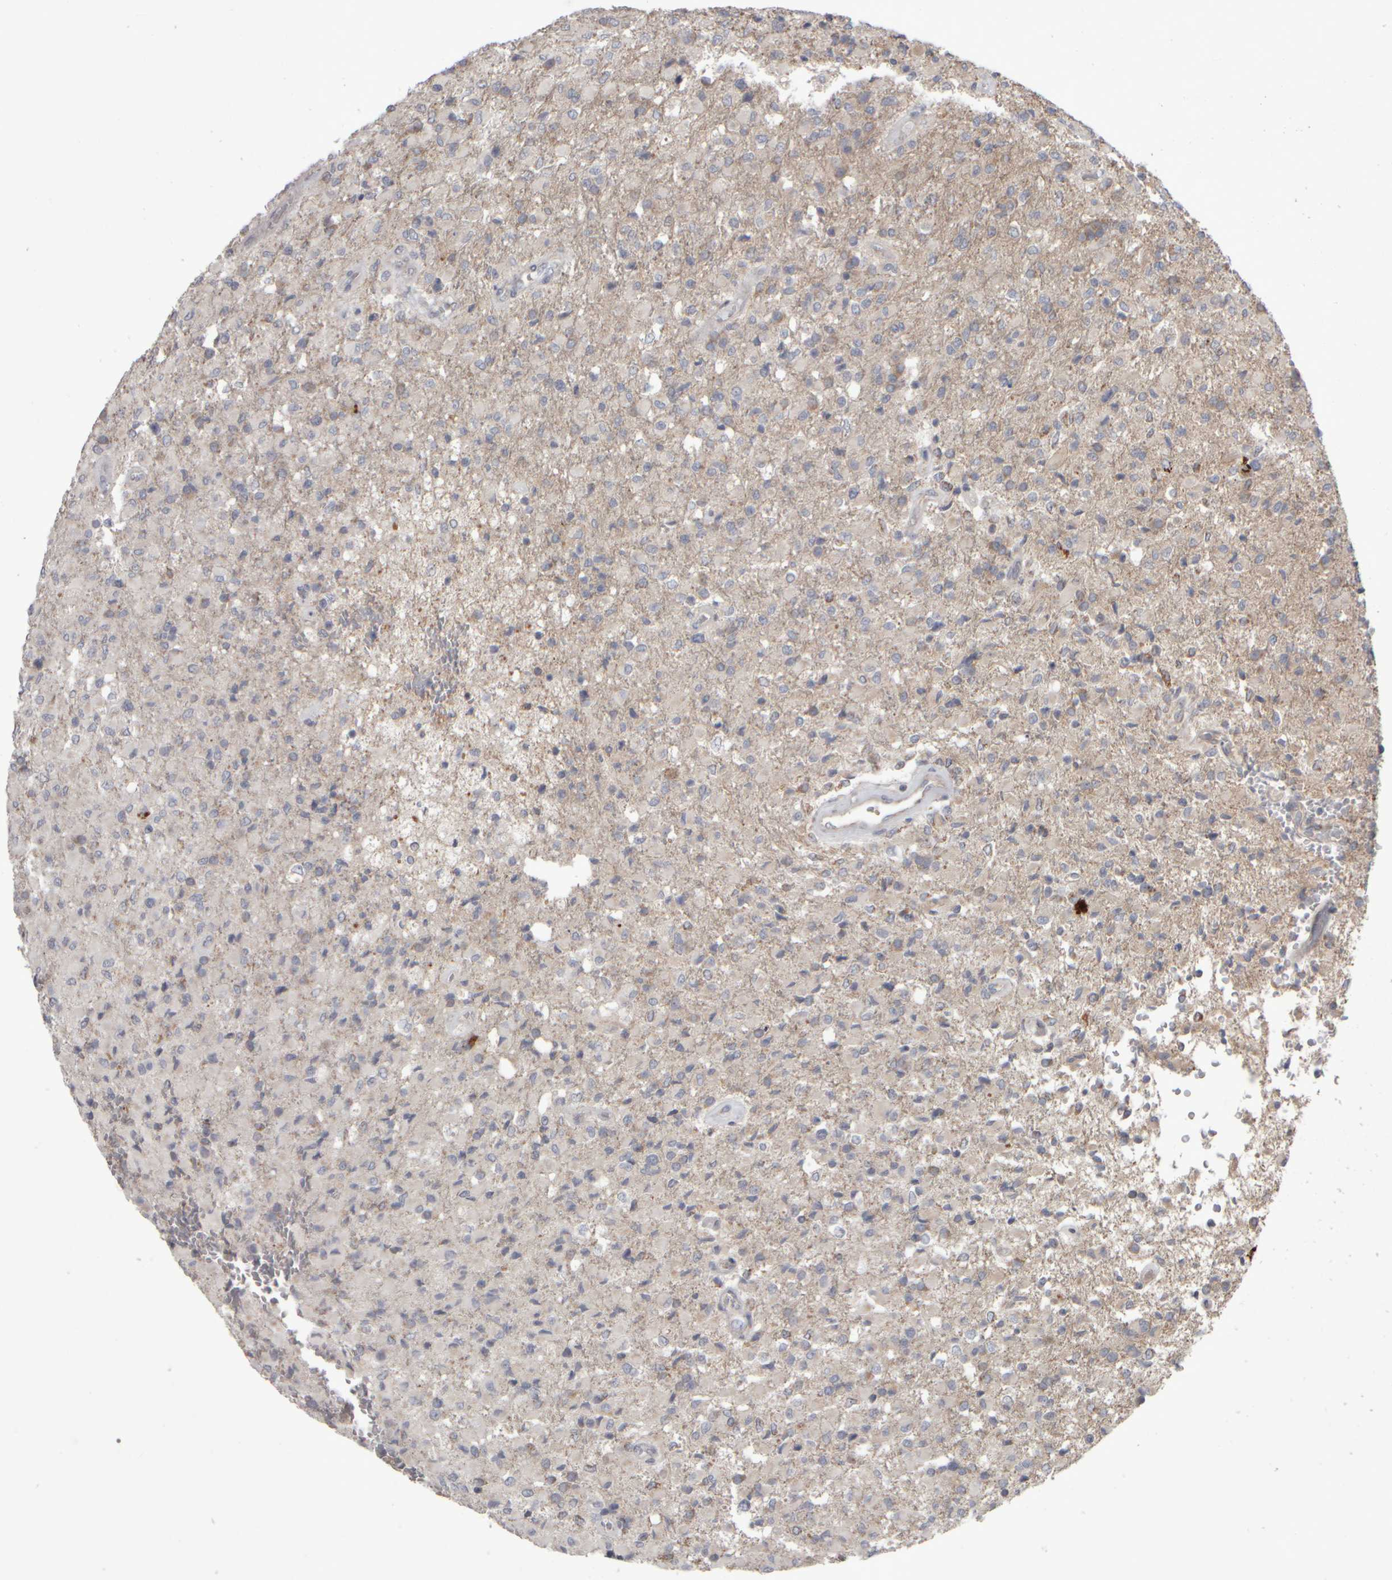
{"staining": {"intensity": "weak", "quantity": "<25%", "location": "cytoplasmic/membranous"}, "tissue": "glioma", "cell_type": "Tumor cells", "image_type": "cancer", "snomed": [{"axis": "morphology", "description": "Glioma, malignant, High grade"}, {"axis": "topography", "description": "Brain"}], "caption": "Tumor cells show no significant protein expression in malignant glioma (high-grade). Brightfield microscopy of immunohistochemistry (IHC) stained with DAB (3,3'-diaminobenzidine) (brown) and hematoxylin (blue), captured at high magnification.", "gene": "SCO1", "patient": {"sex": "male", "age": 71}}